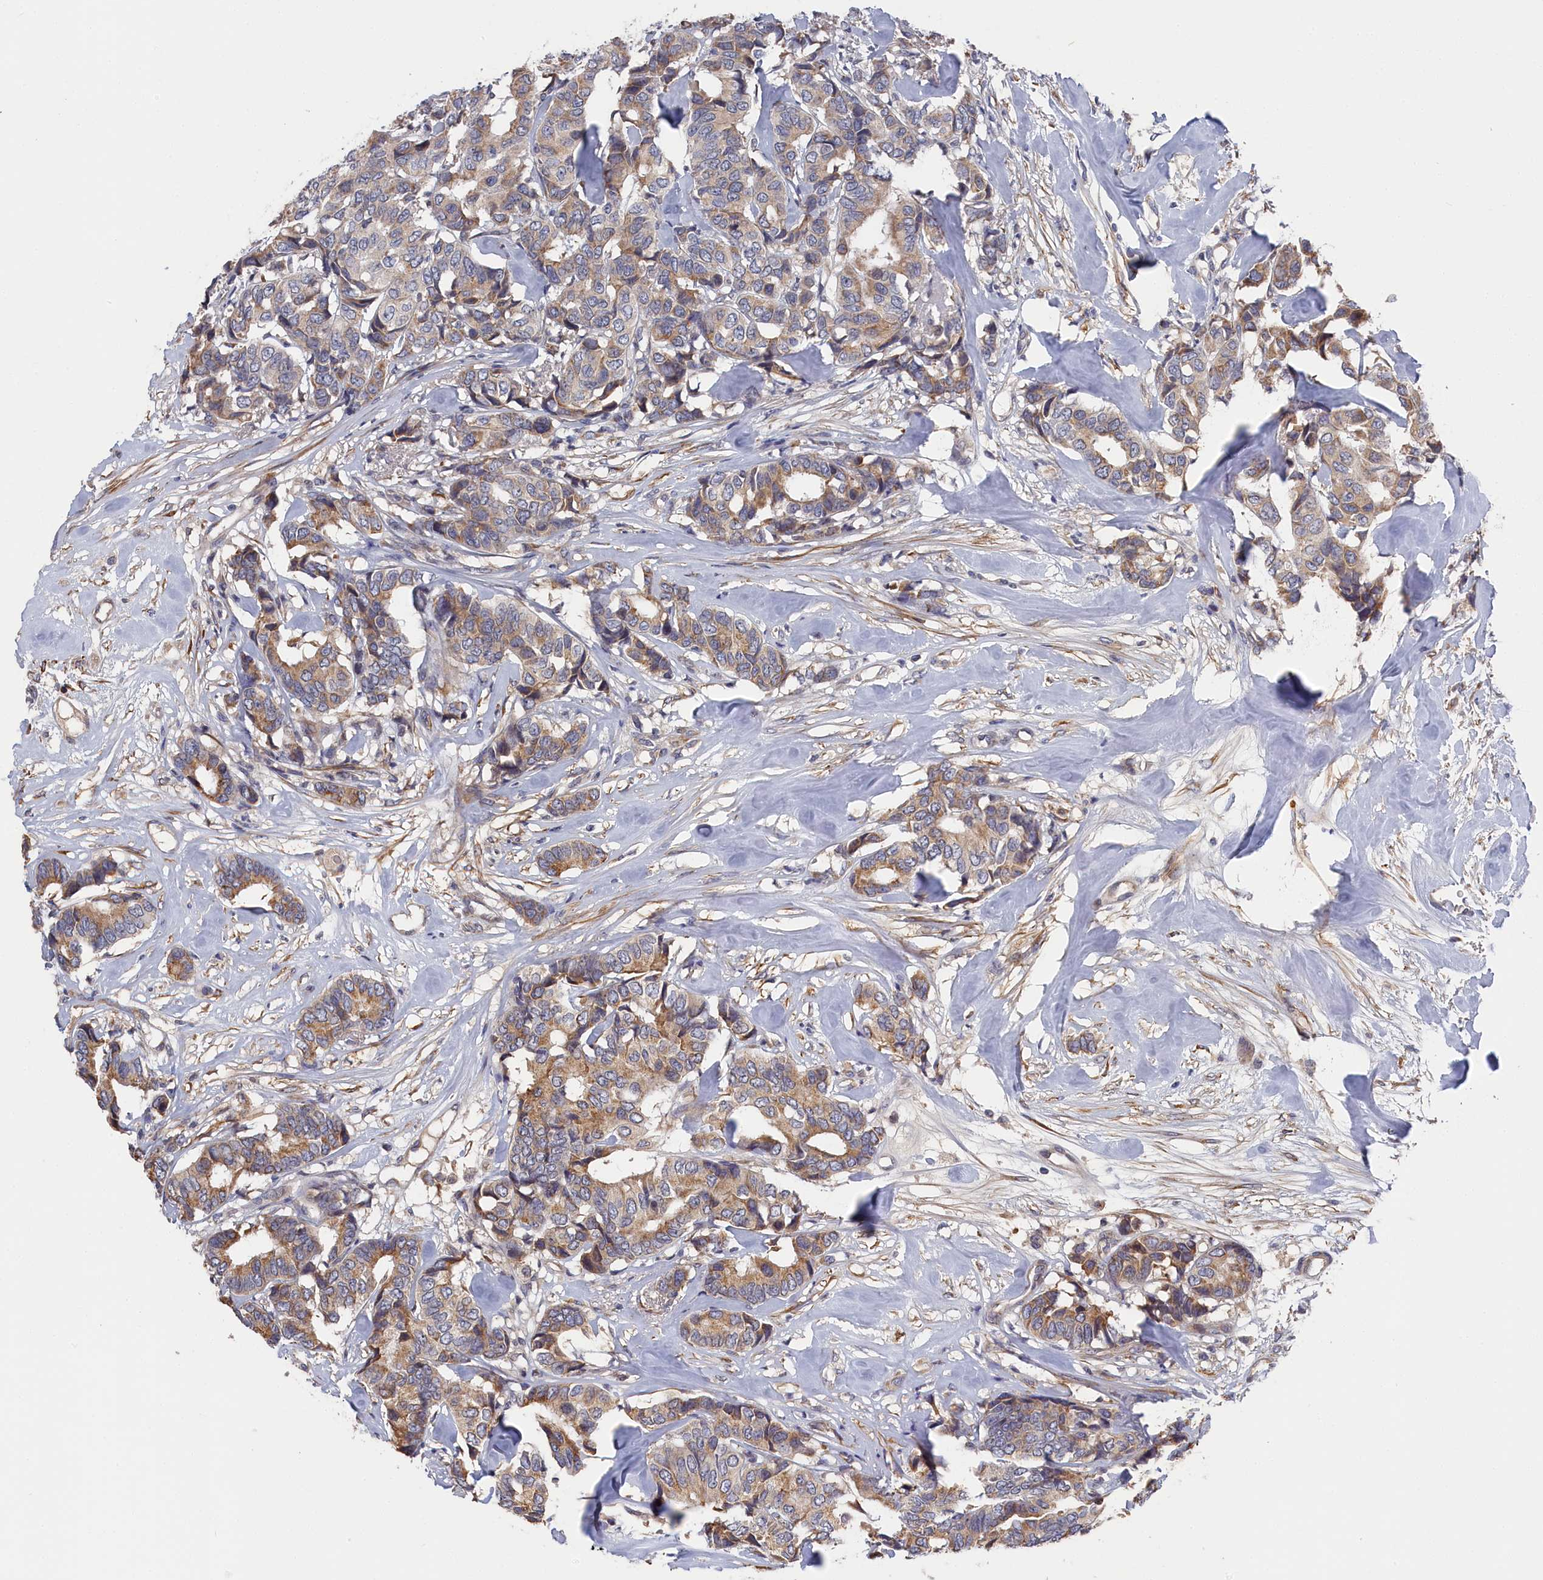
{"staining": {"intensity": "moderate", "quantity": "25%-75%", "location": "cytoplasmic/membranous"}, "tissue": "breast cancer", "cell_type": "Tumor cells", "image_type": "cancer", "snomed": [{"axis": "morphology", "description": "Duct carcinoma"}, {"axis": "topography", "description": "Breast"}], "caption": "A photomicrograph of human breast cancer (infiltrating ductal carcinoma) stained for a protein shows moderate cytoplasmic/membranous brown staining in tumor cells.", "gene": "CYB5D2", "patient": {"sex": "female", "age": 87}}